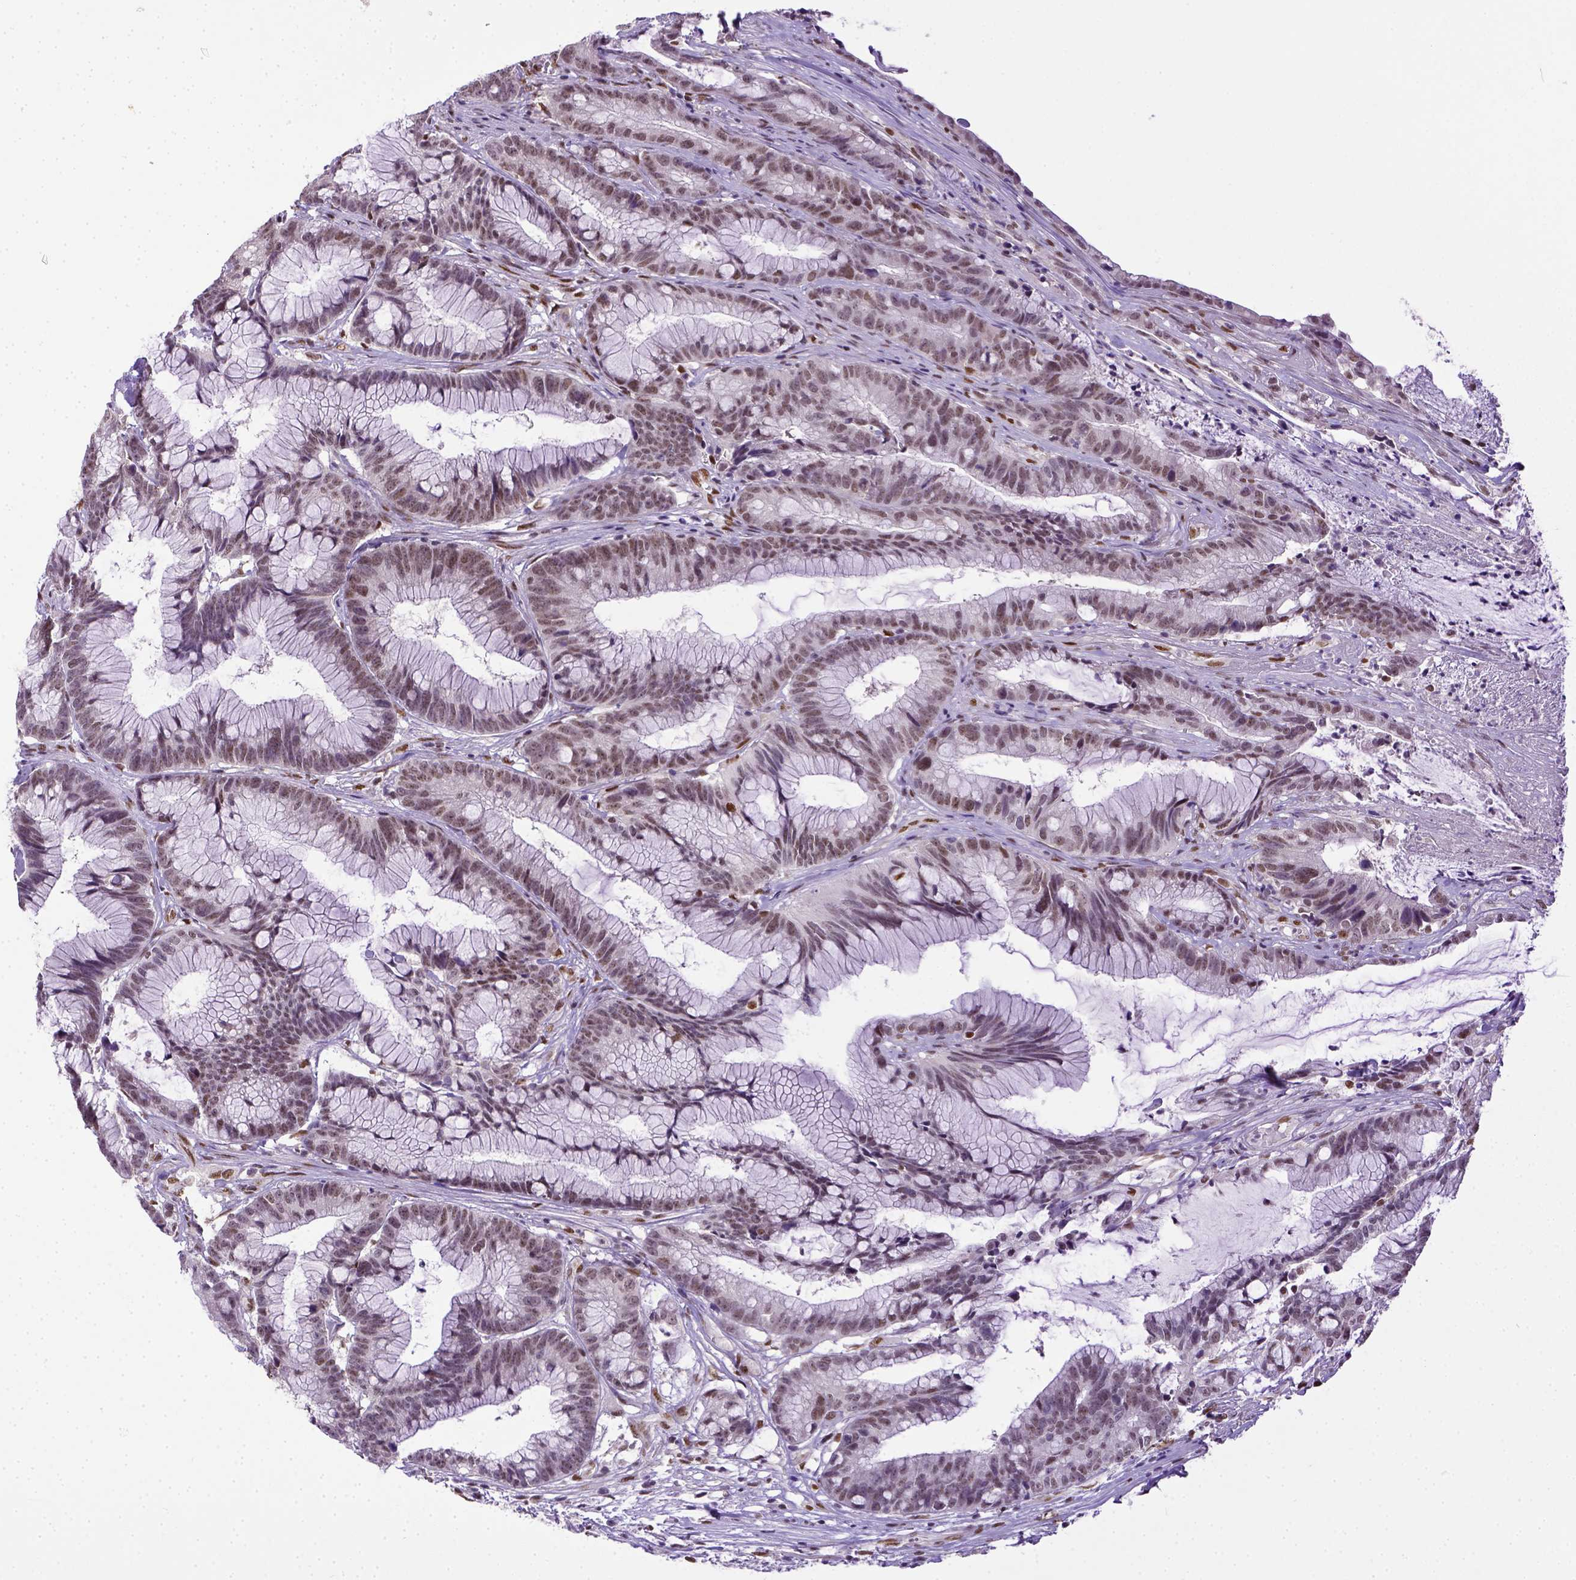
{"staining": {"intensity": "moderate", "quantity": ">75%", "location": "cytoplasmic/membranous"}, "tissue": "colorectal cancer", "cell_type": "Tumor cells", "image_type": "cancer", "snomed": [{"axis": "morphology", "description": "Adenocarcinoma, NOS"}, {"axis": "topography", "description": "Colon"}], "caption": "An image of human adenocarcinoma (colorectal) stained for a protein exhibits moderate cytoplasmic/membranous brown staining in tumor cells. (DAB IHC with brightfield microscopy, high magnification).", "gene": "ERCC1", "patient": {"sex": "female", "age": 78}}